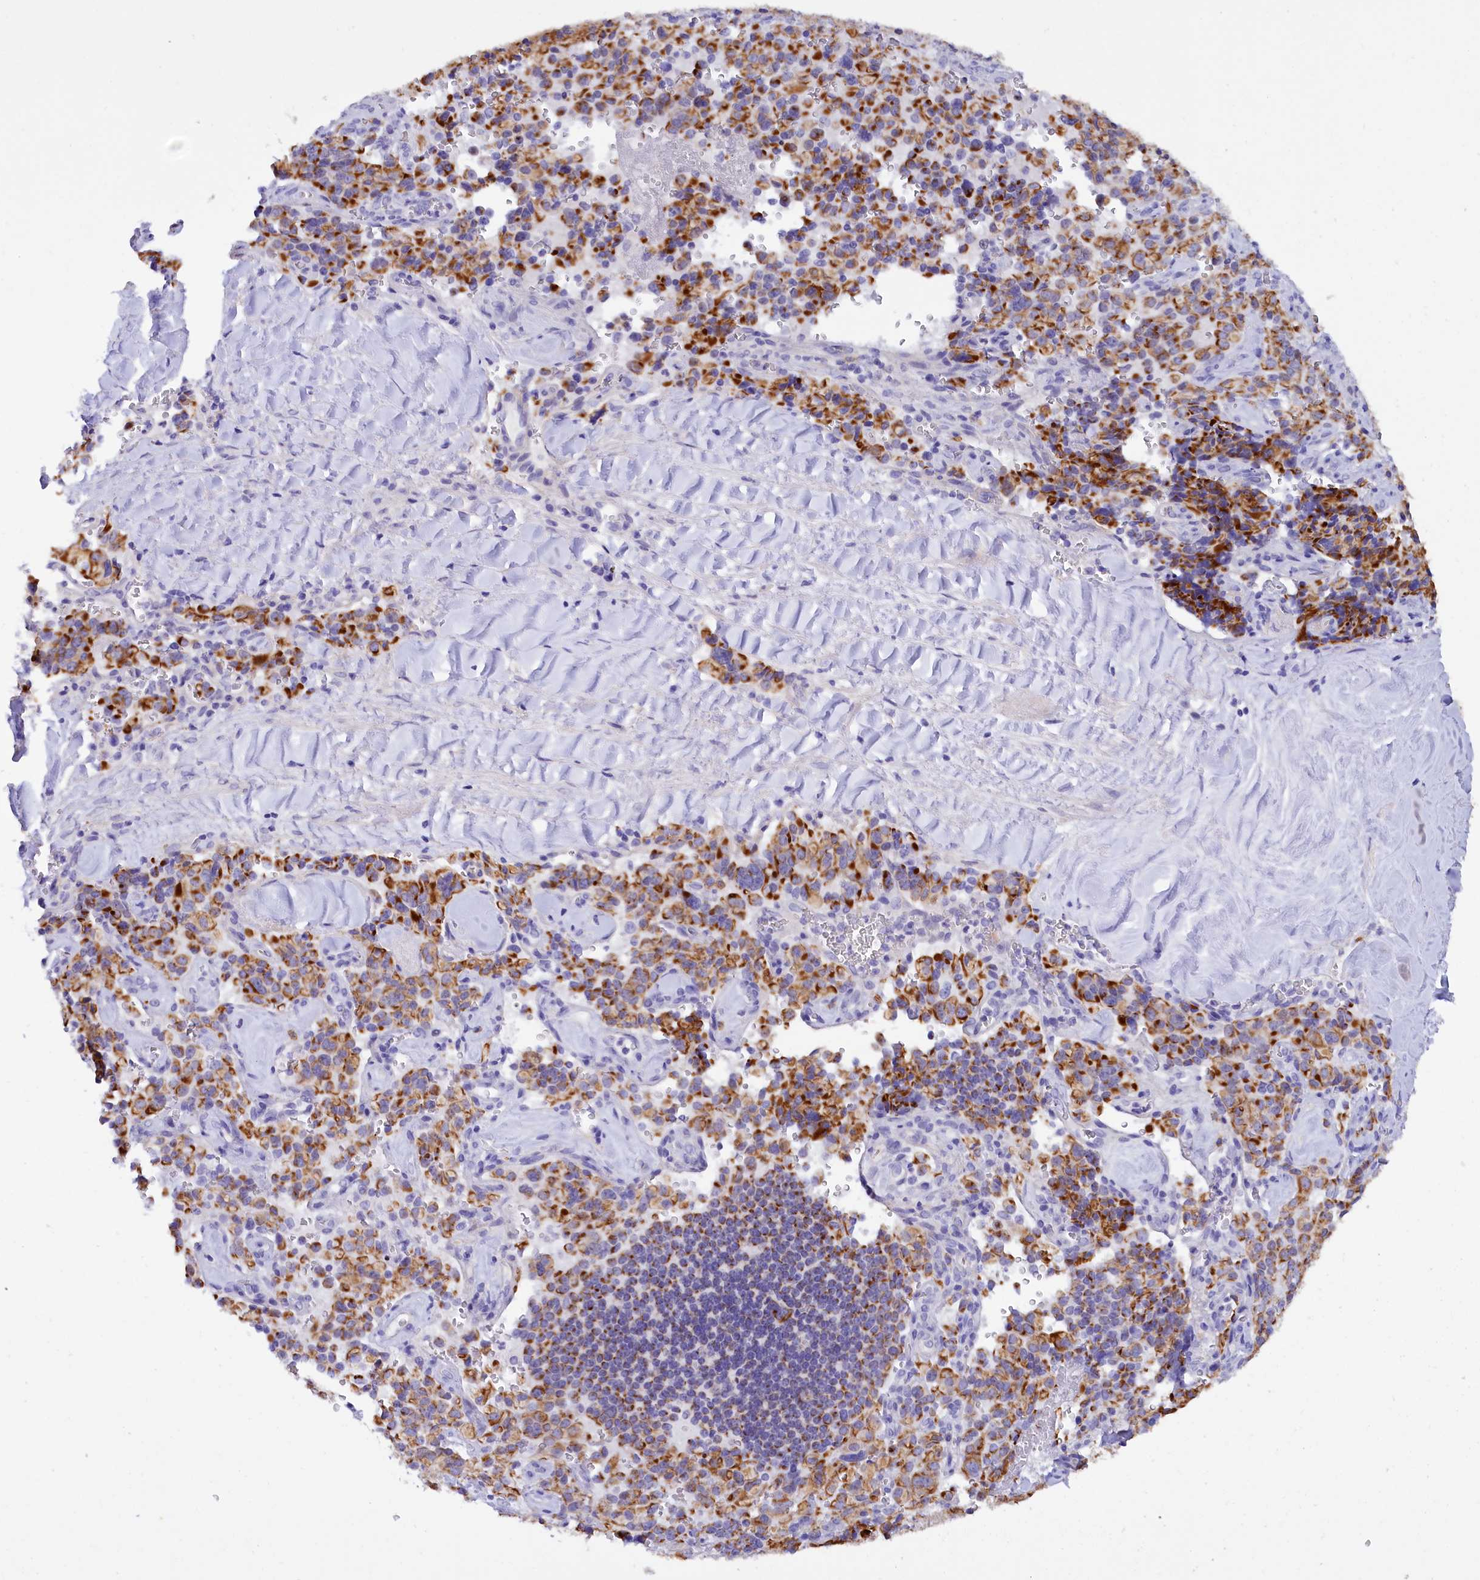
{"staining": {"intensity": "moderate", "quantity": ">75%", "location": "cytoplasmic/membranous"}, "tissue": "pancreatic cancer", "cell_type": "Tumor cells", "image_type": "cancer", "snomed": [{"axis": "morphology", "description": "Adenocarcinoma, NOS"}, {"axis": "topography", "description": "Pancreas"}], "caption": "Pancreatic cancer (adenocarcinoma) was stained to show a protein in brown. There is medium levels of moderate cytoplasmic/membranous expression in approximately >75% of tumor cells. (Stains: DAB (3,3'-diaminobenzidine) in brown, nuclei in blue, Microscopy: brightfield microscopy at high magnification).", "gene": "FAAP20", "patient": {"sex": "male", "age": 65}}